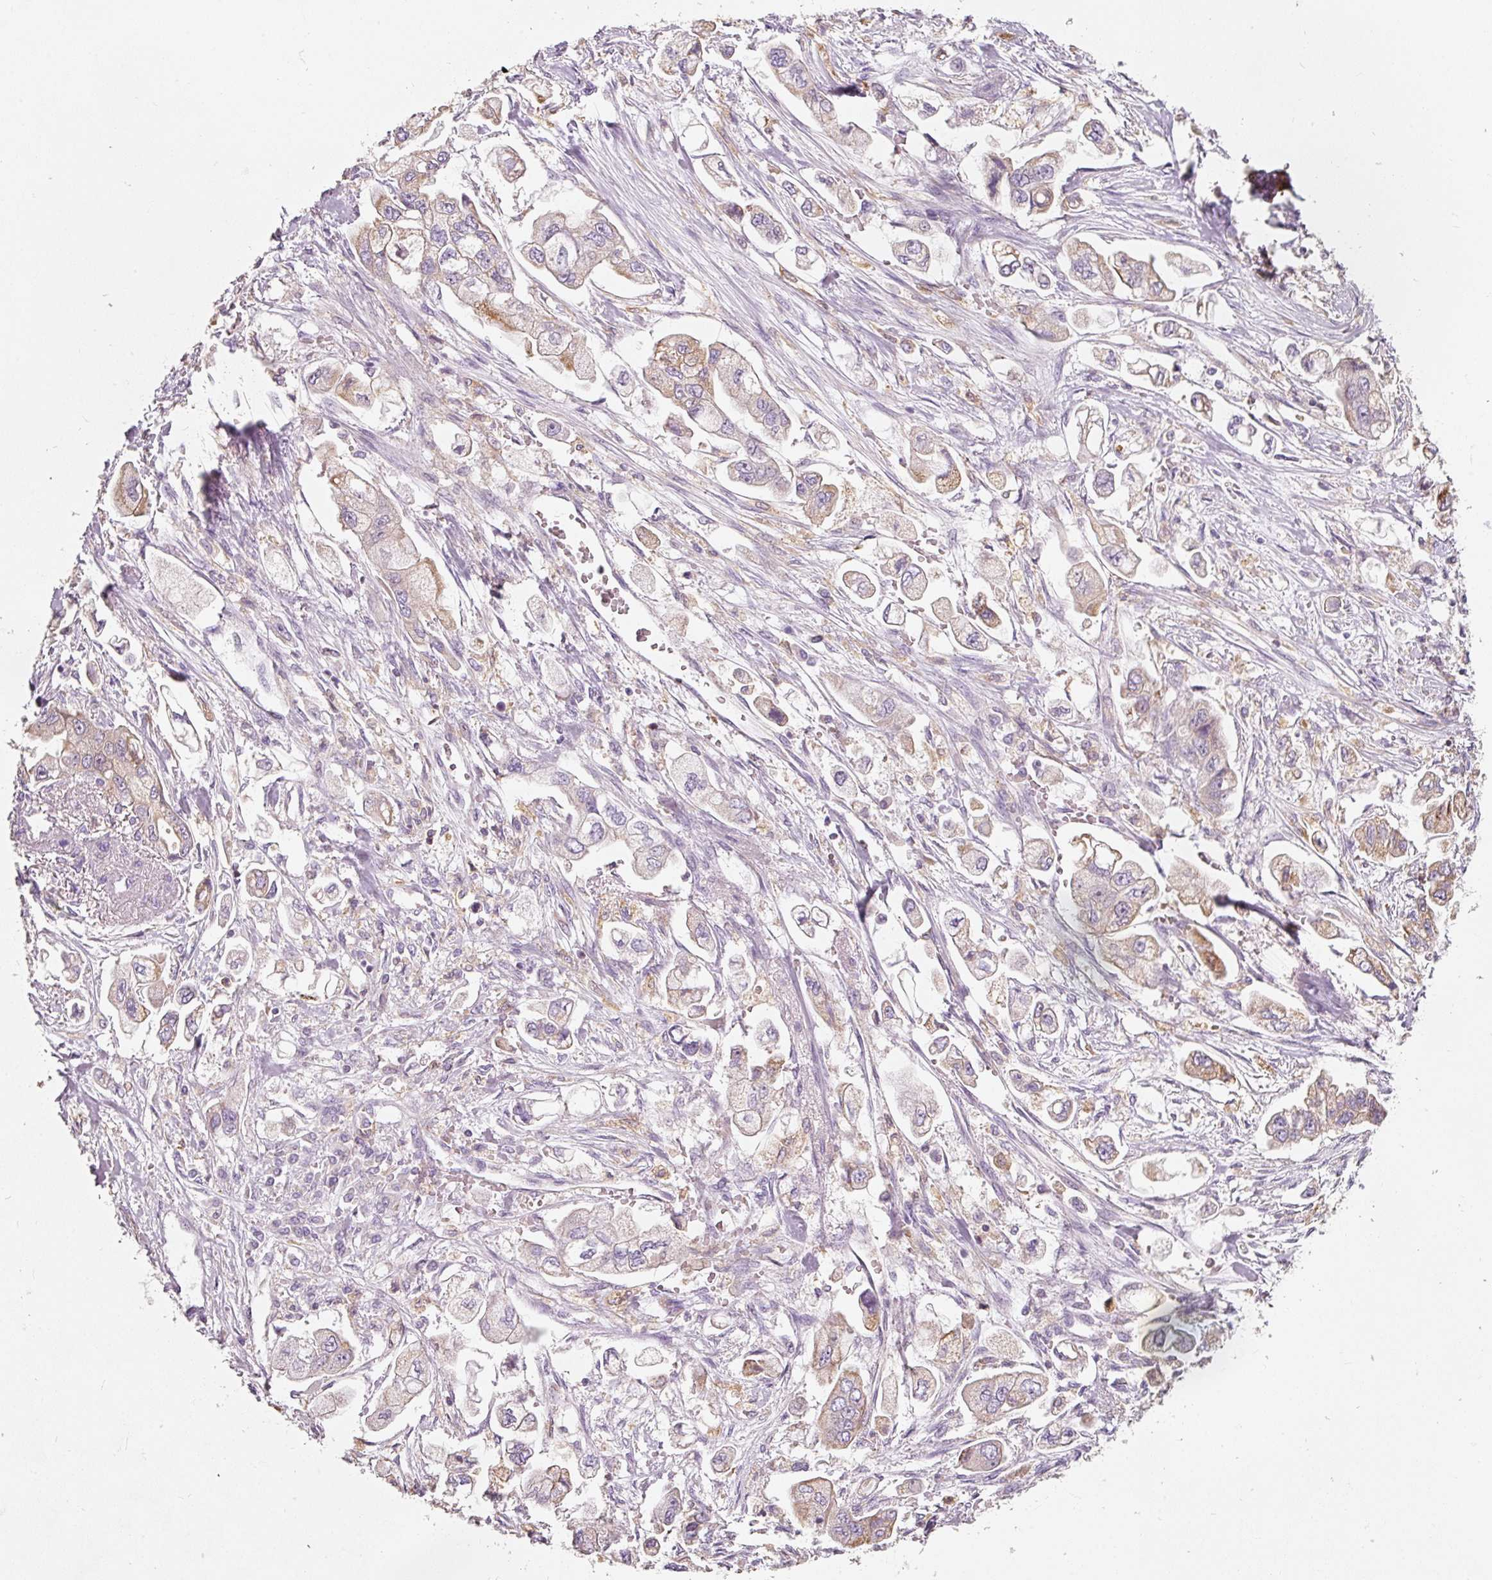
{"staining": {"intensity": "weak", "quantity": "25%-75%", "location": "cytoplasmic/membranous"}, "tissue": "stomach cancer", "cell_type": "Tumor cells", "image_type": "cancer", "snomed": [{"axis": "morphology", "description": "Adenocarcinoma, NOS"}, {"axis": "topography", "description": "Stomach"}], "caption": "Adenocarcinoma (stomach) was stained to show a protein in brown. There is low levels of weak cytoplasmic/membranous positivity in about 25%-75% of tumor cells. (Brightfield microscopy of DAB IHC at high magnification).", "gene": "IQGAP2", "patient": {"sex": "male", "age": 62}}